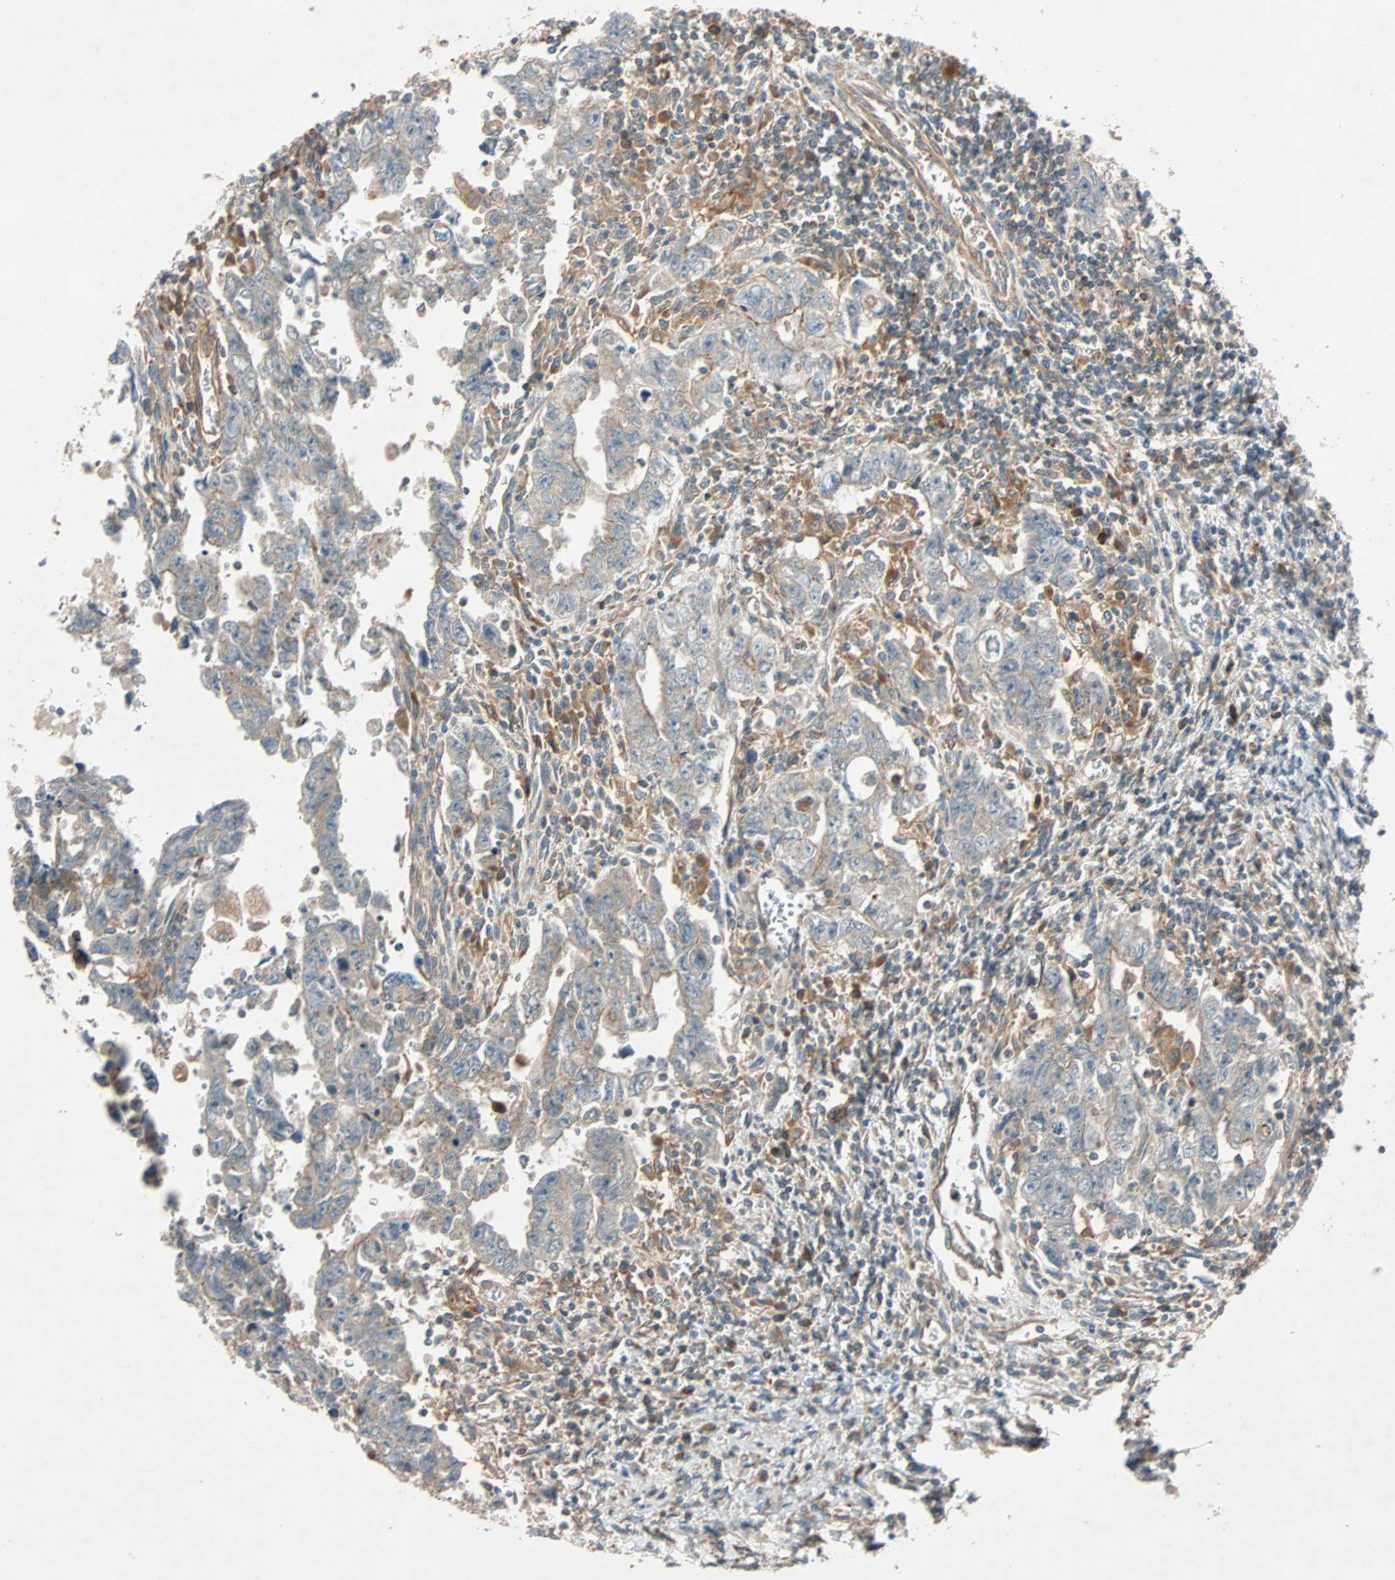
{"staining": {"intensity": "weak", "quantity": ">75%", "location": "cytoplasmic/membranous"}, "tissue": "testis cancer", "cell_type": "Tumor cells", "image_type": "cancer", "snomed": [{"axis": "morphology", "description": "Carcinoma, Embryonal, NOS"}, {"axis": "topography", "description": "Testis"}], "caption": "DAB (3,3'-diaminobenzidine) immunohistochemical staining of human testis cancer shows weak cytoplasmic/membranous protein positivity in approximately >75% of tumor cells.", "gene": "PHYH", "patient": {"sex": "male", "age": 28}}